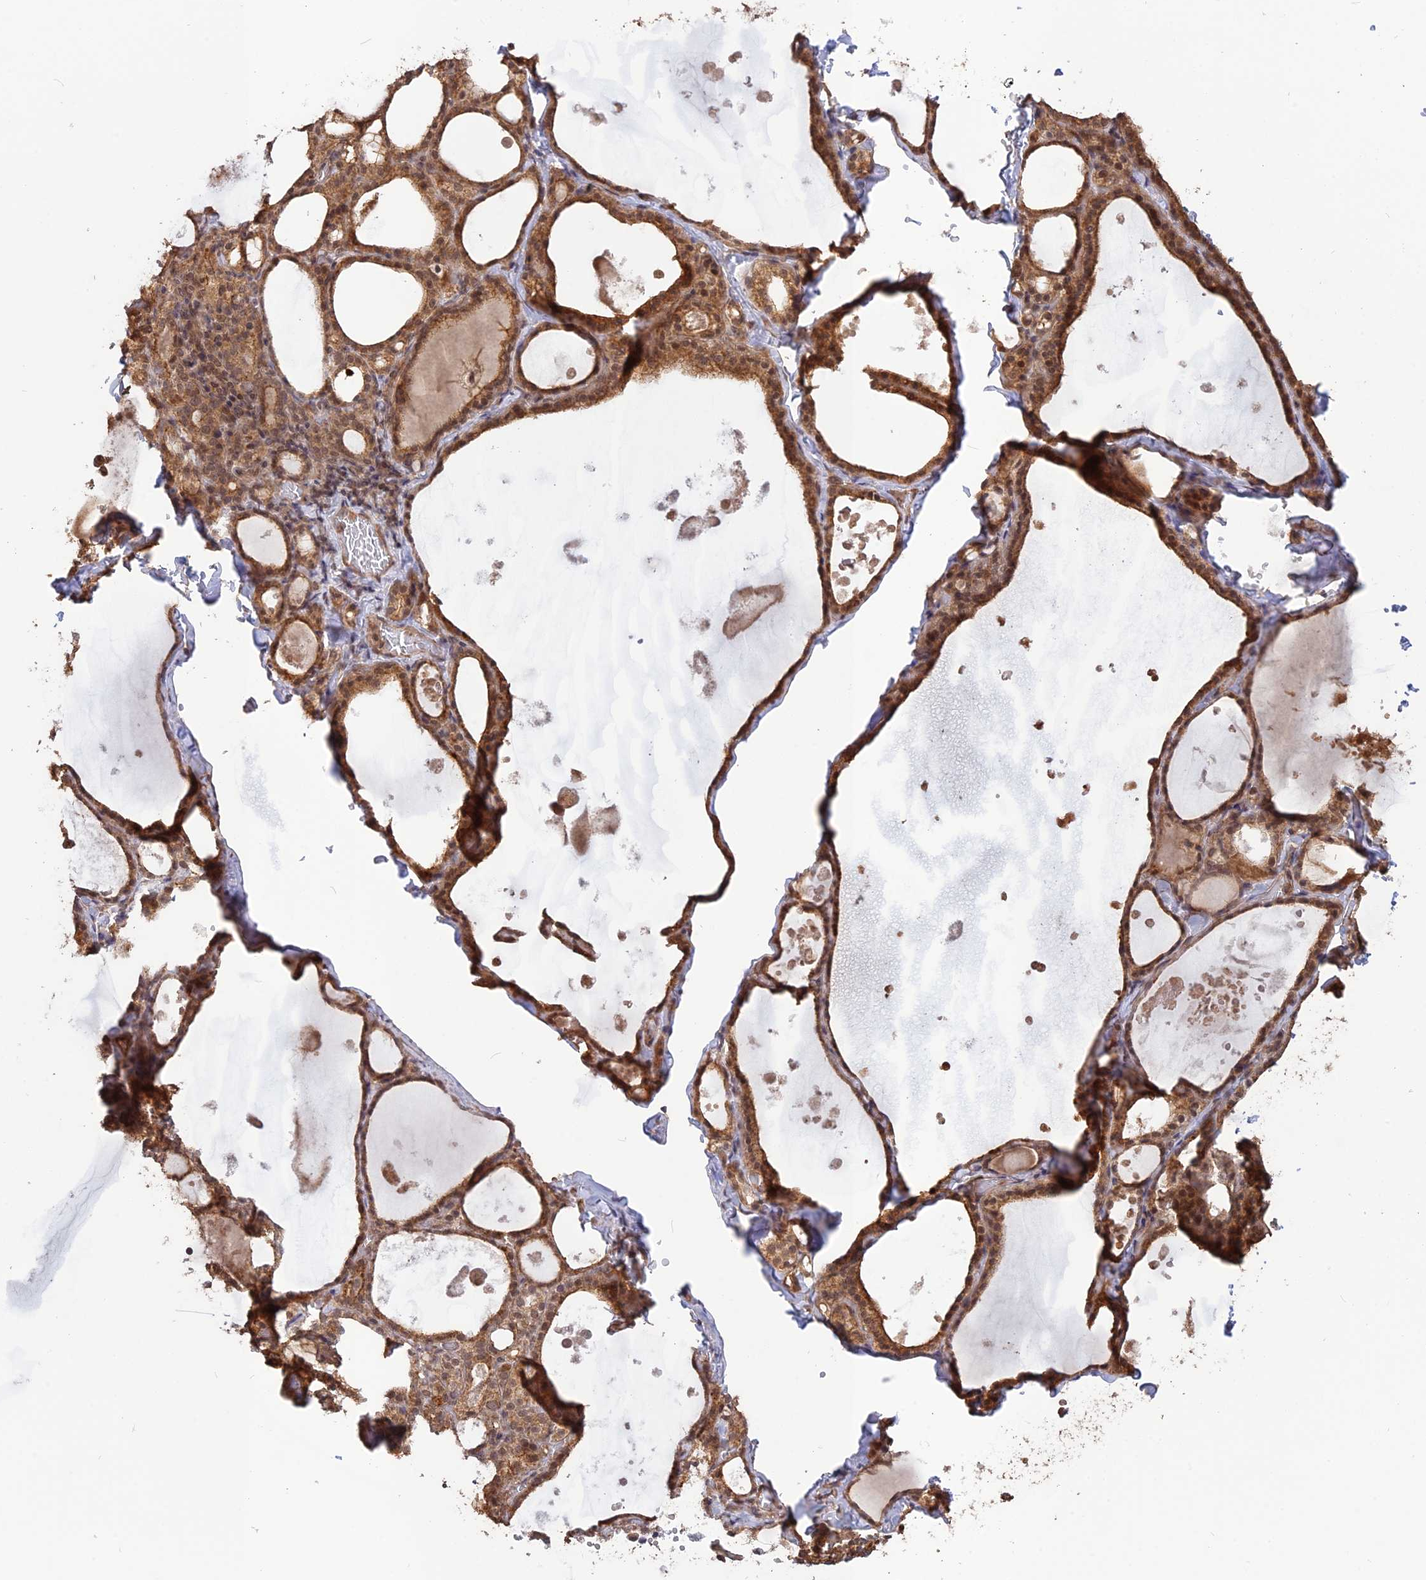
{"staining": {"intensity": "moderate", "quantity": ">75%", "location": "cytoplasmic/membranous,nuclear"}, "tissue": "thyroid gland", "cell_type": "Glandular cells", "image_type": "normal", "snomed": [{"axis": "morphology", "description": "Normal tissue, NOS"}, {"axis": "topography", "description": "Thyroid gland"}], "caption": "Immunohistochemistry (IHC) photomicrograph of unremarkable thyroid gland stained for a protein (brown), which exhibits medium levels of moderate cytoplasmic/membranous,nuclear positivity in approximately >75% of glandular cells.", "gene": "CCDC174", "patient": {"sex": "male", "age": 56}}